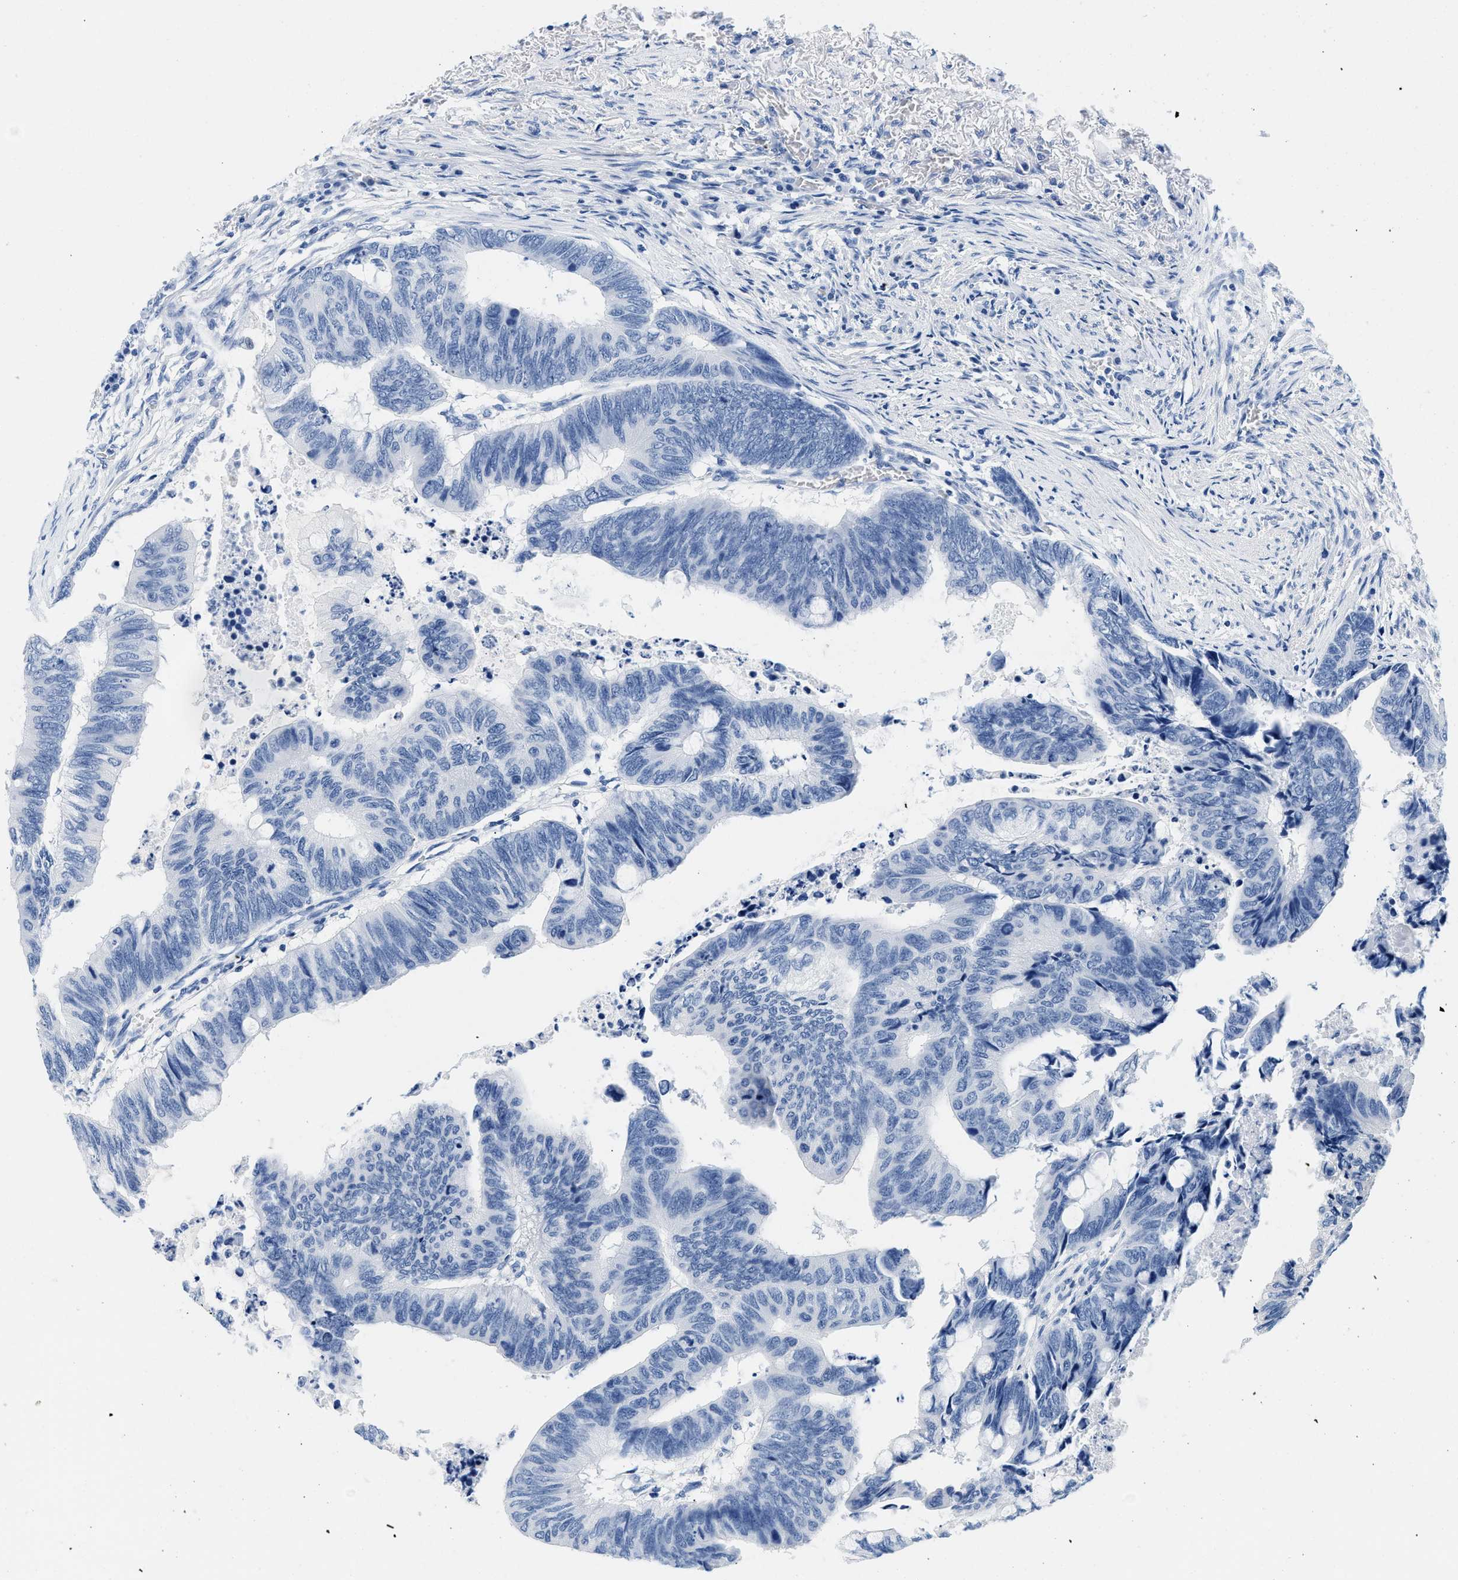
{"staining": {"intensity": "negative", "quantity": "none", "location": "none"}, "tissue": "colorectal cancer", "cell_type": "Tumor cells", "image_type": "cancer", "snomed": [{"axis": "morphology", "description": "Normal tissue, NOS"}, {"axis": "morphology", "description": "Adenocarcinoma, NOS"}, {"axis": "topography", "description": "Rectum"}, {"axis": "topography", "description": "Peripheral nerve tissue"}], "caption": "Adenocarcinoma (colorectal) stained for a protein using immunohistochemistry (IHC) demonstrates no expression tumor cells.", "gene": "GSN", "patient": {"sex": "male", "age": 92}}